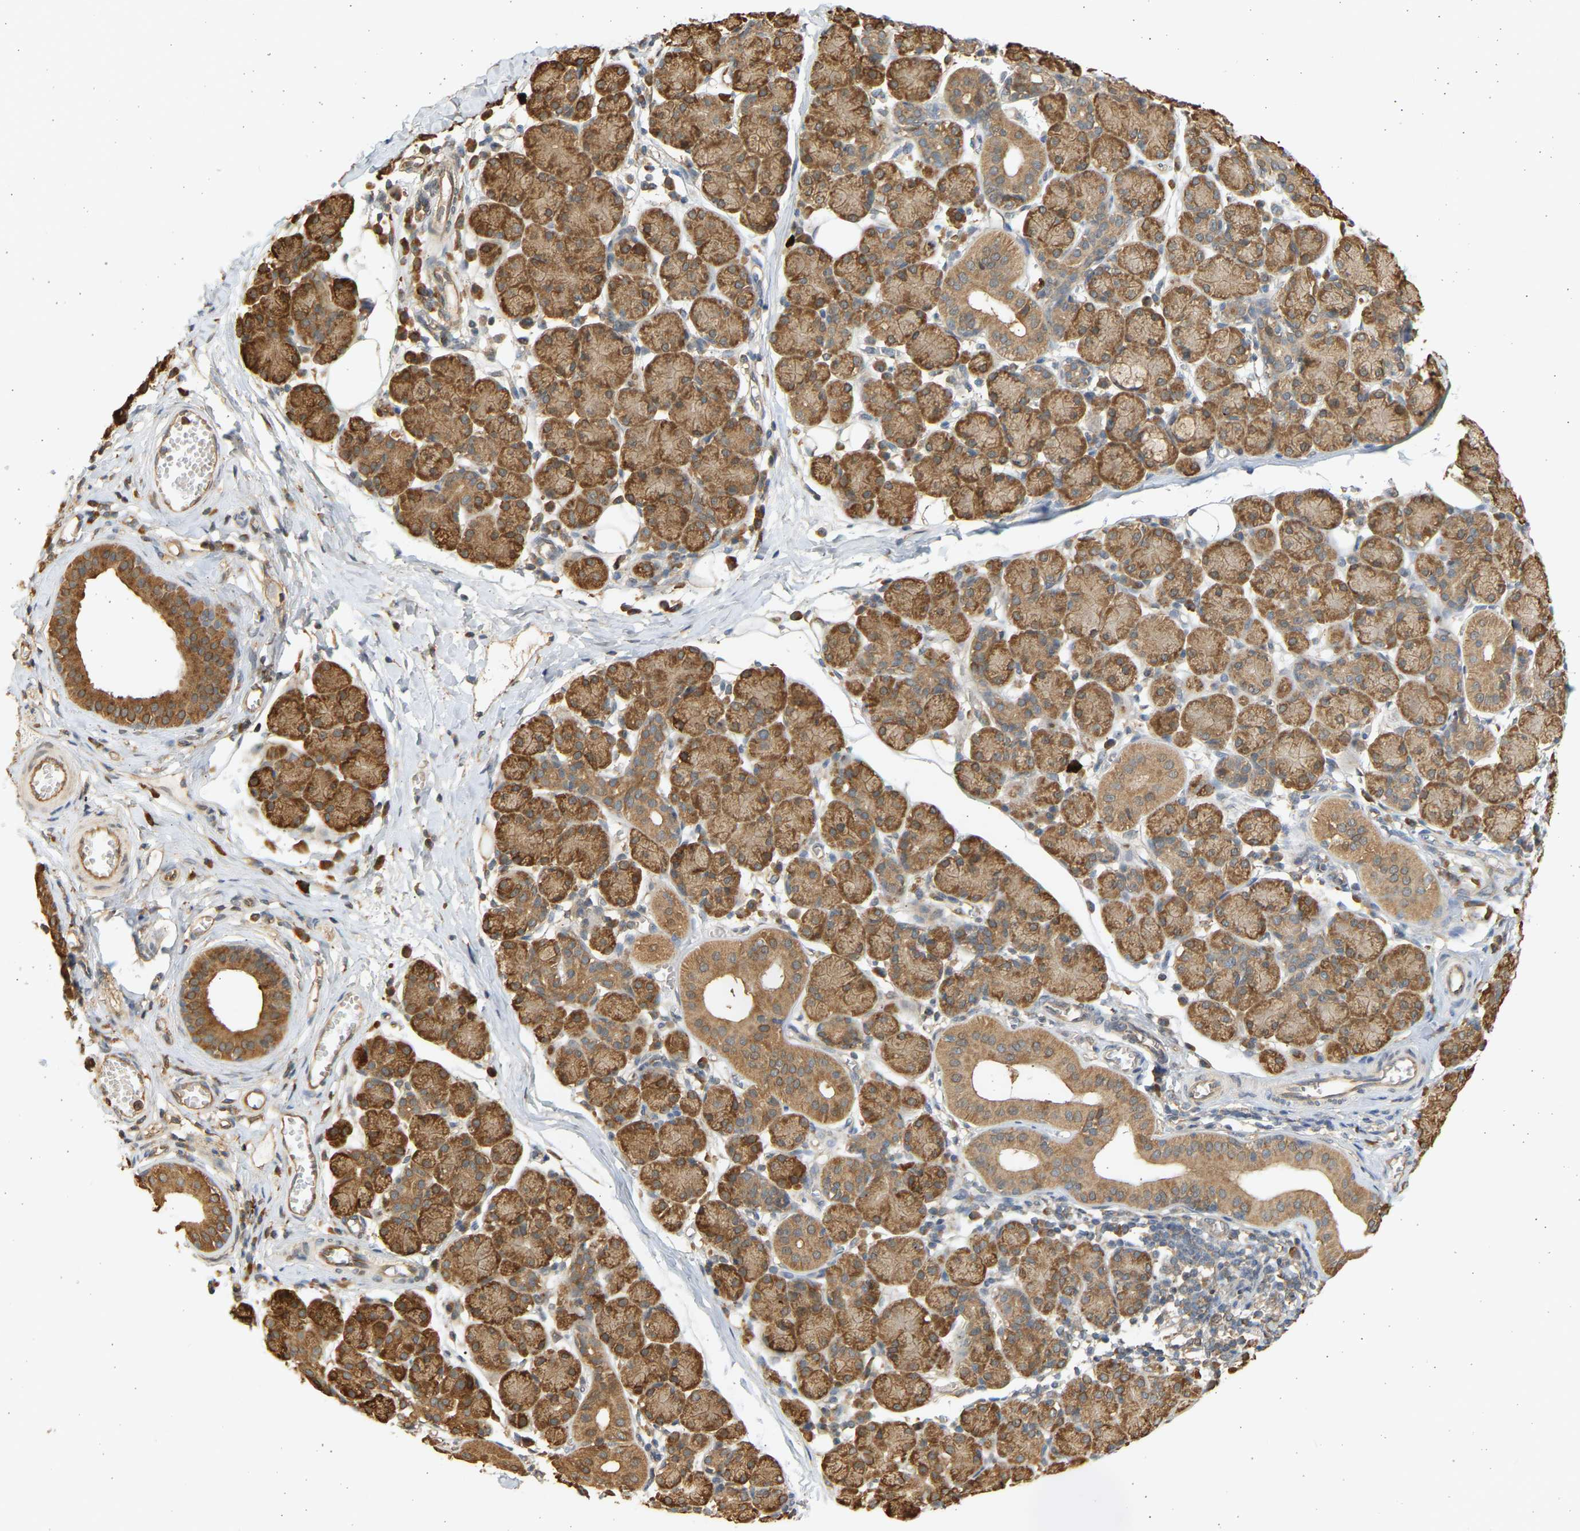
{"staining": {"intensity": "moderate", "quantity": ">75%", "location": "cytoplasmic/membranous"}, "tissue": "salivary gland", "cell_type": "Glandular cells", "image_type": "normal", "snomed": [{"axis": "morphology", "description": "Normal tissue, NOS"}, {"axis": "morphology", "description": "Inflammation, NOS"}, {"axis": "topography", "description": "Lymph node"}, {"axis": "topography", "description": "Salivary gland"}], "caption": "The micrograph exhibits immunohistochemical staining of benign salivary gland. There is moderate cytoplasmic/membranous positivity is identified in approximately >75% of glandular cells. Nuclei are stained in blue.", "gene": "B4GALT6", "patient": {"sex": "male", "age": 3}}